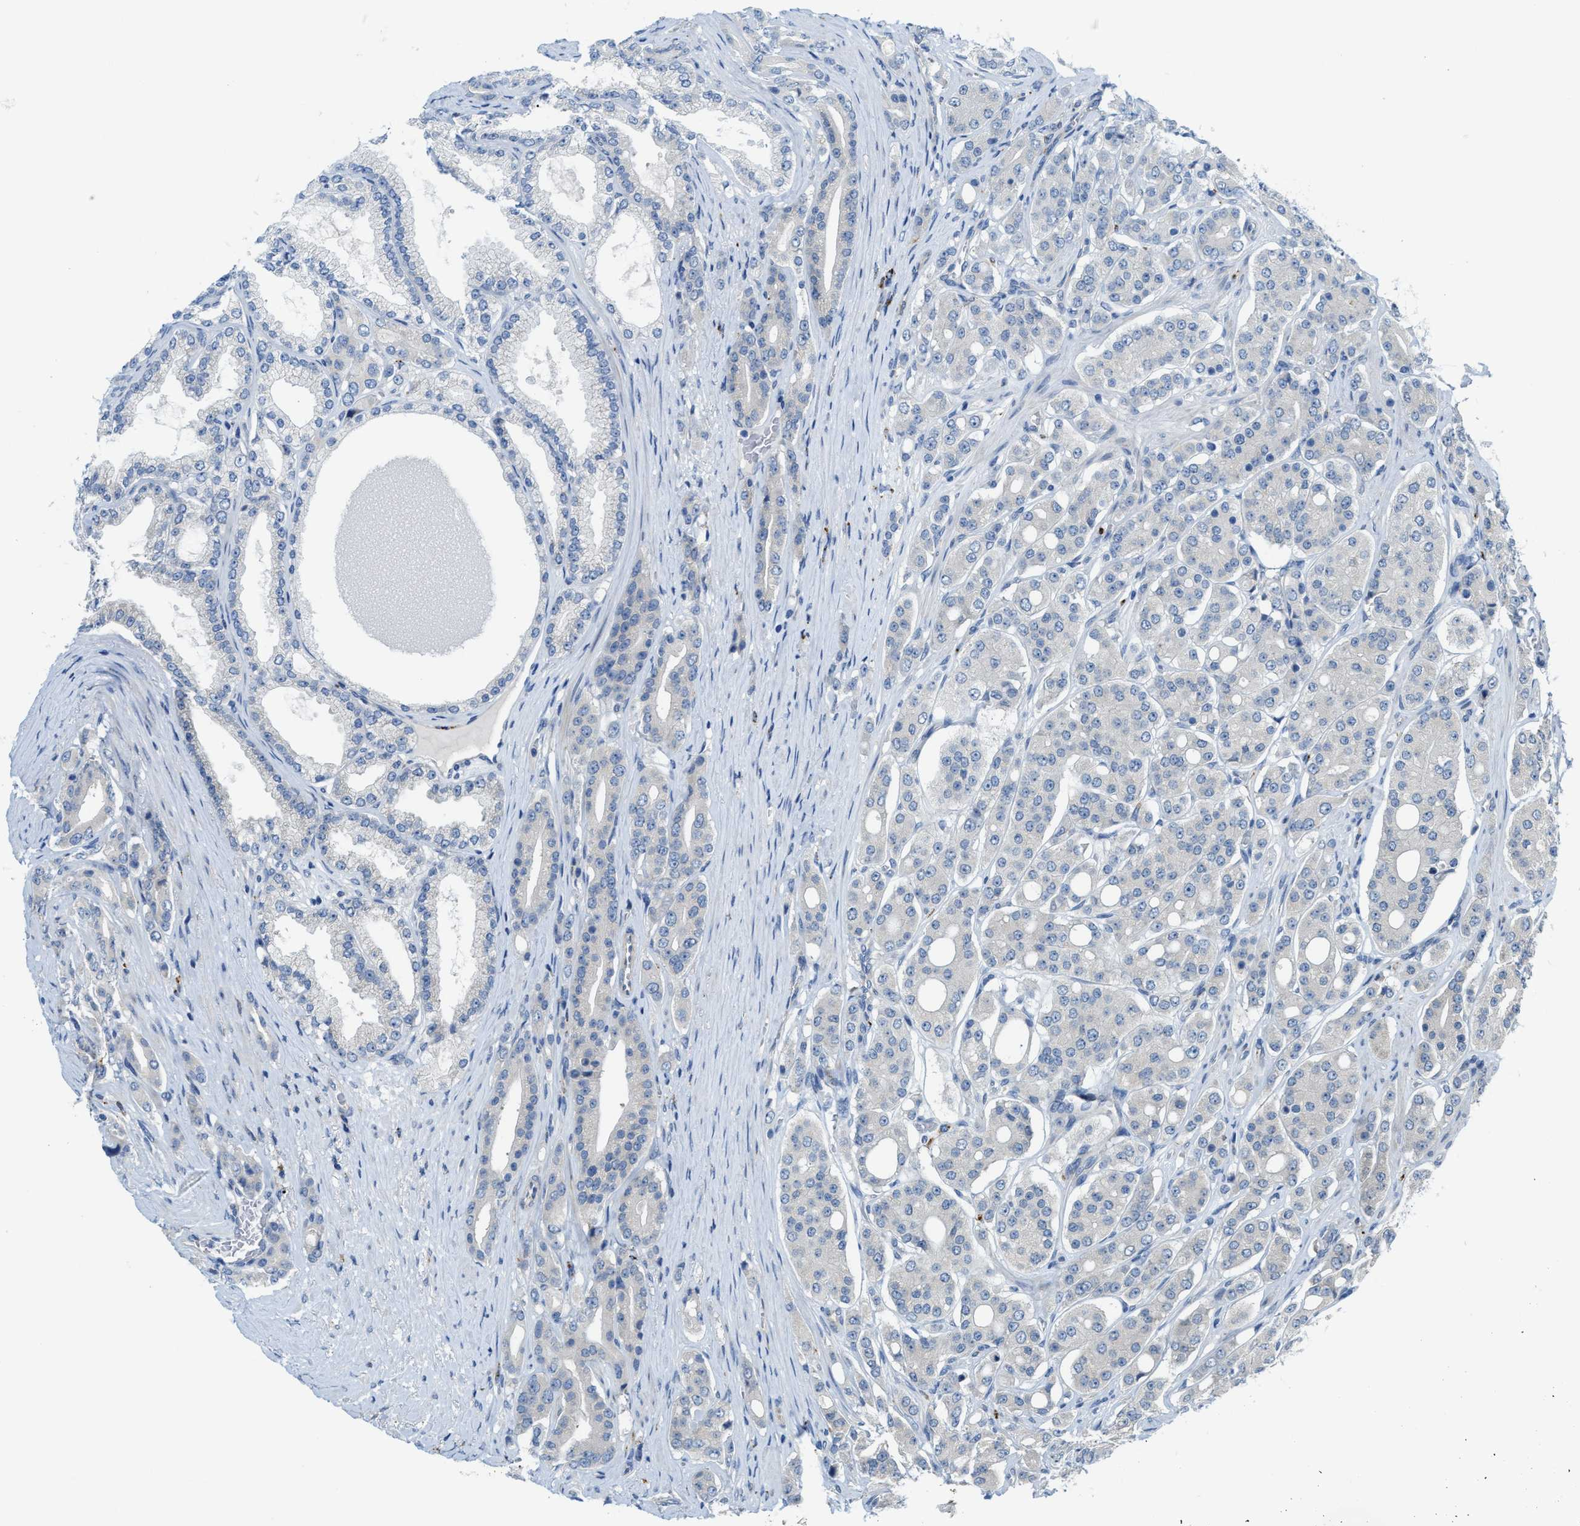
{"staining": {"intensity": "negative", "quantity": "none", "location": "none"}, "tissue": "prostate cancer", "cell_type": "Tumor cells", "image_type": "cancer", "snomed": [{"axis": "morphology", "description": "Adenocarcinoma, High grade"}, {"axis": "topography", "description": "Prostate"}], "caption": "High-grade adenocarcinoma (prostate) stained for a protein using immunohistochemistry reveals no positivity tumor cells.", "gene": "KLHDC10", "patient": {"sex": "male", "age": 71}}